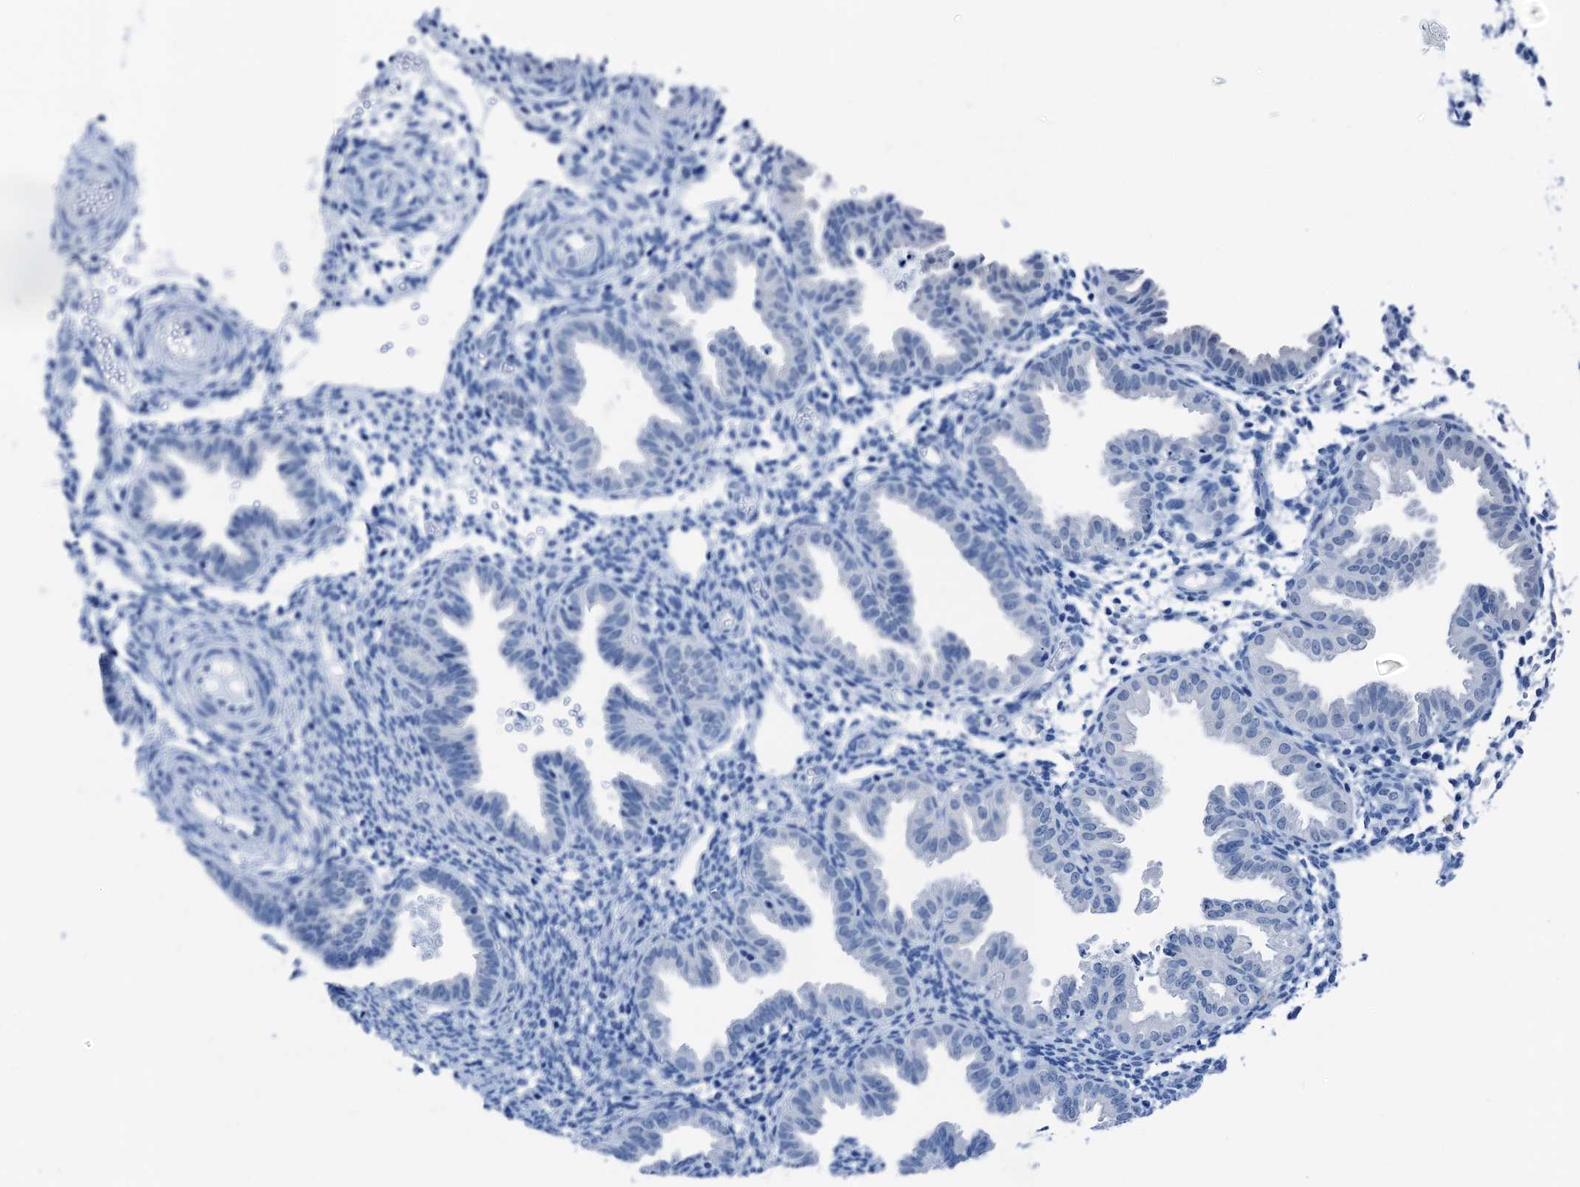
{"staining": {"intensity": "negative", "quantity": "none", "location": "none"}, "tissue": "endometrium", "cell_type": "Cells in endometrial stroma", "image_type": "normal", "snomed": [{"axis": "morphology", "description": "Normal tissue, NOS"}, {"axis": "topography", "description": "Endometrium"}], "caption": "The IHC histopathology image has no significant staining in cells in endometrial stroma of endometrium.", "gene": "CBLN3", "patient": {"sex": "female", "age": 33}}